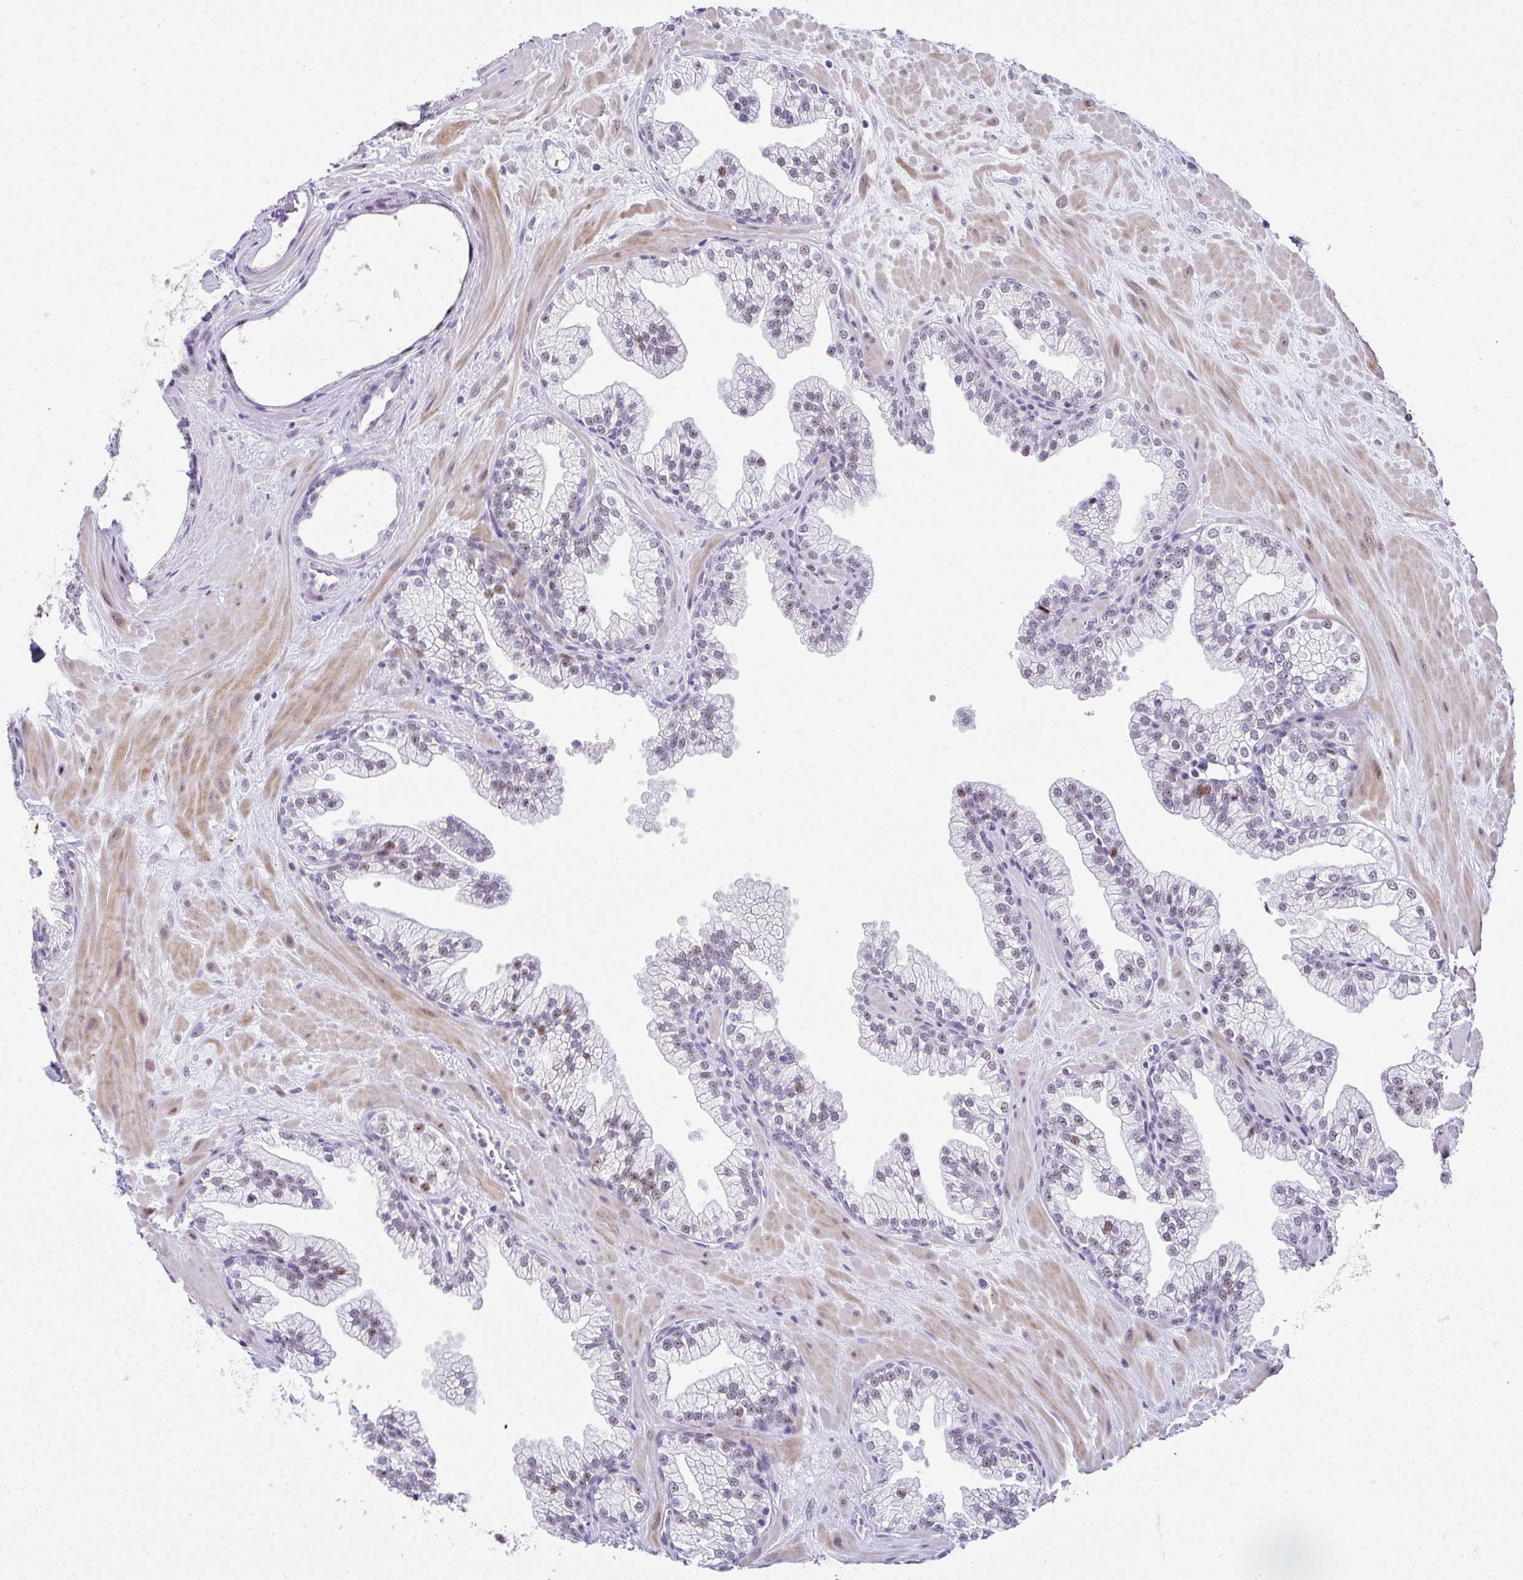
{"staining": {"intensity": "moderate", "quantity": "<25%", "location": "nuclear"}, "tissue": "prostate", "cell_type": "Glandular cells", "image_type": "normal", "snomed": [{"axis": "morphology", "description": "Normal tissue, NOS"}, {"axis": "topography", "description": "Prostate"}, {"axis": "topography", "description": "Peripheral nerve tissue"}], "caption": "This image demonstrates immunohistochemistry (IHC) staining of normal human prostate, with low moderate nuclear staining in approximately <25% of glandular cells.", "gene": "NR1D2", "patient": {"sex": "male", "age": 61}}